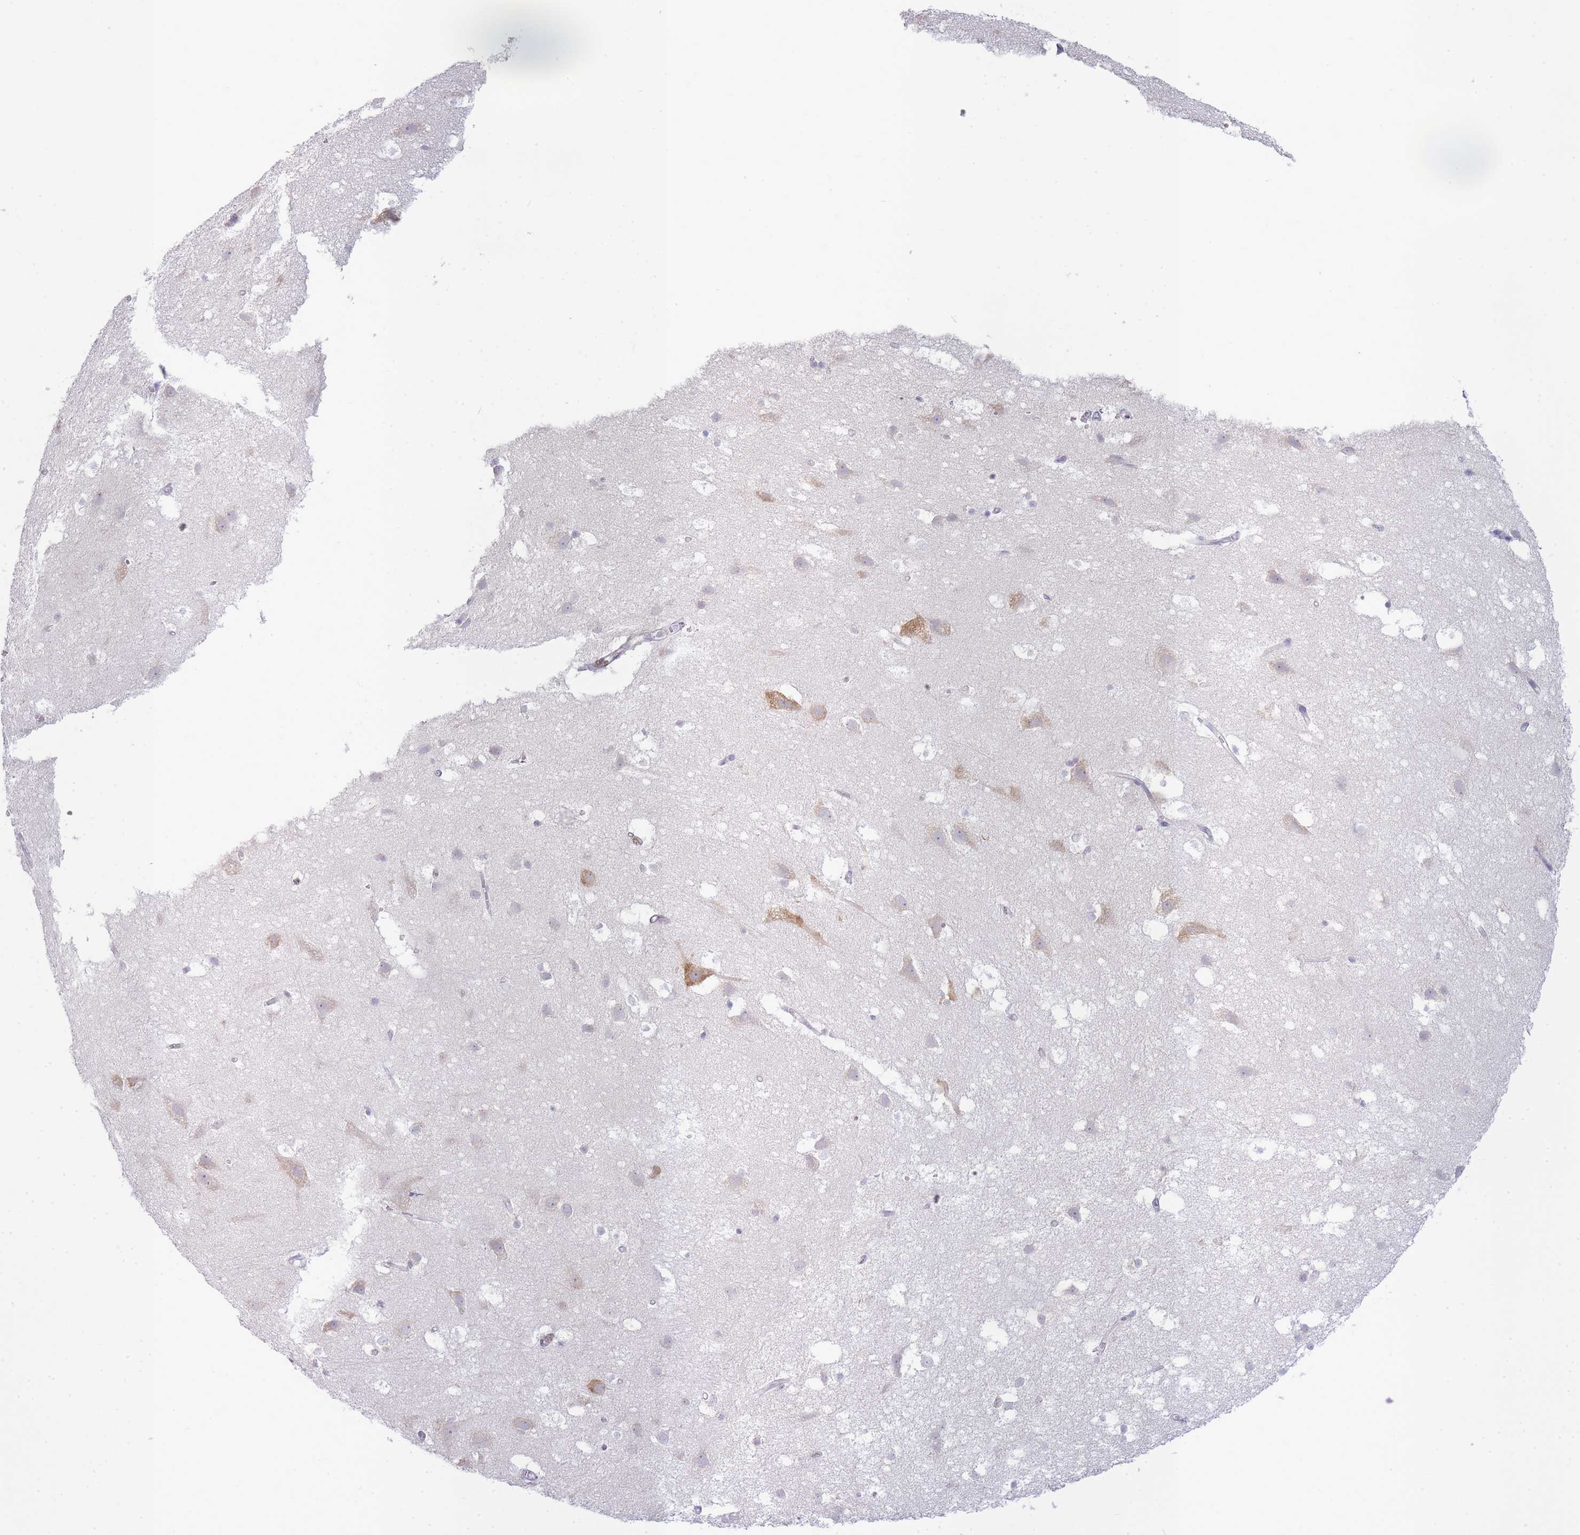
{"staining": {"intensity": "negative", "quantity": "none", "location": "none"}, "tissue": "cerebral cortex", "cell_type": "Endothelial cells", "image_type": "normal", "snomed": [{"axis": "morphology", "description": "Normal tissue, NOS"}, {"axis": "topography", "description": "Cerebral cortex"}], "caption": "There is no significant positivity in endothelial cells of cerebral cortex. (Immunohistochemistry, brightfield microscopy, high magnification).", "gene": "OR5L1", "patient": {"sex": "male", "age": 54}}